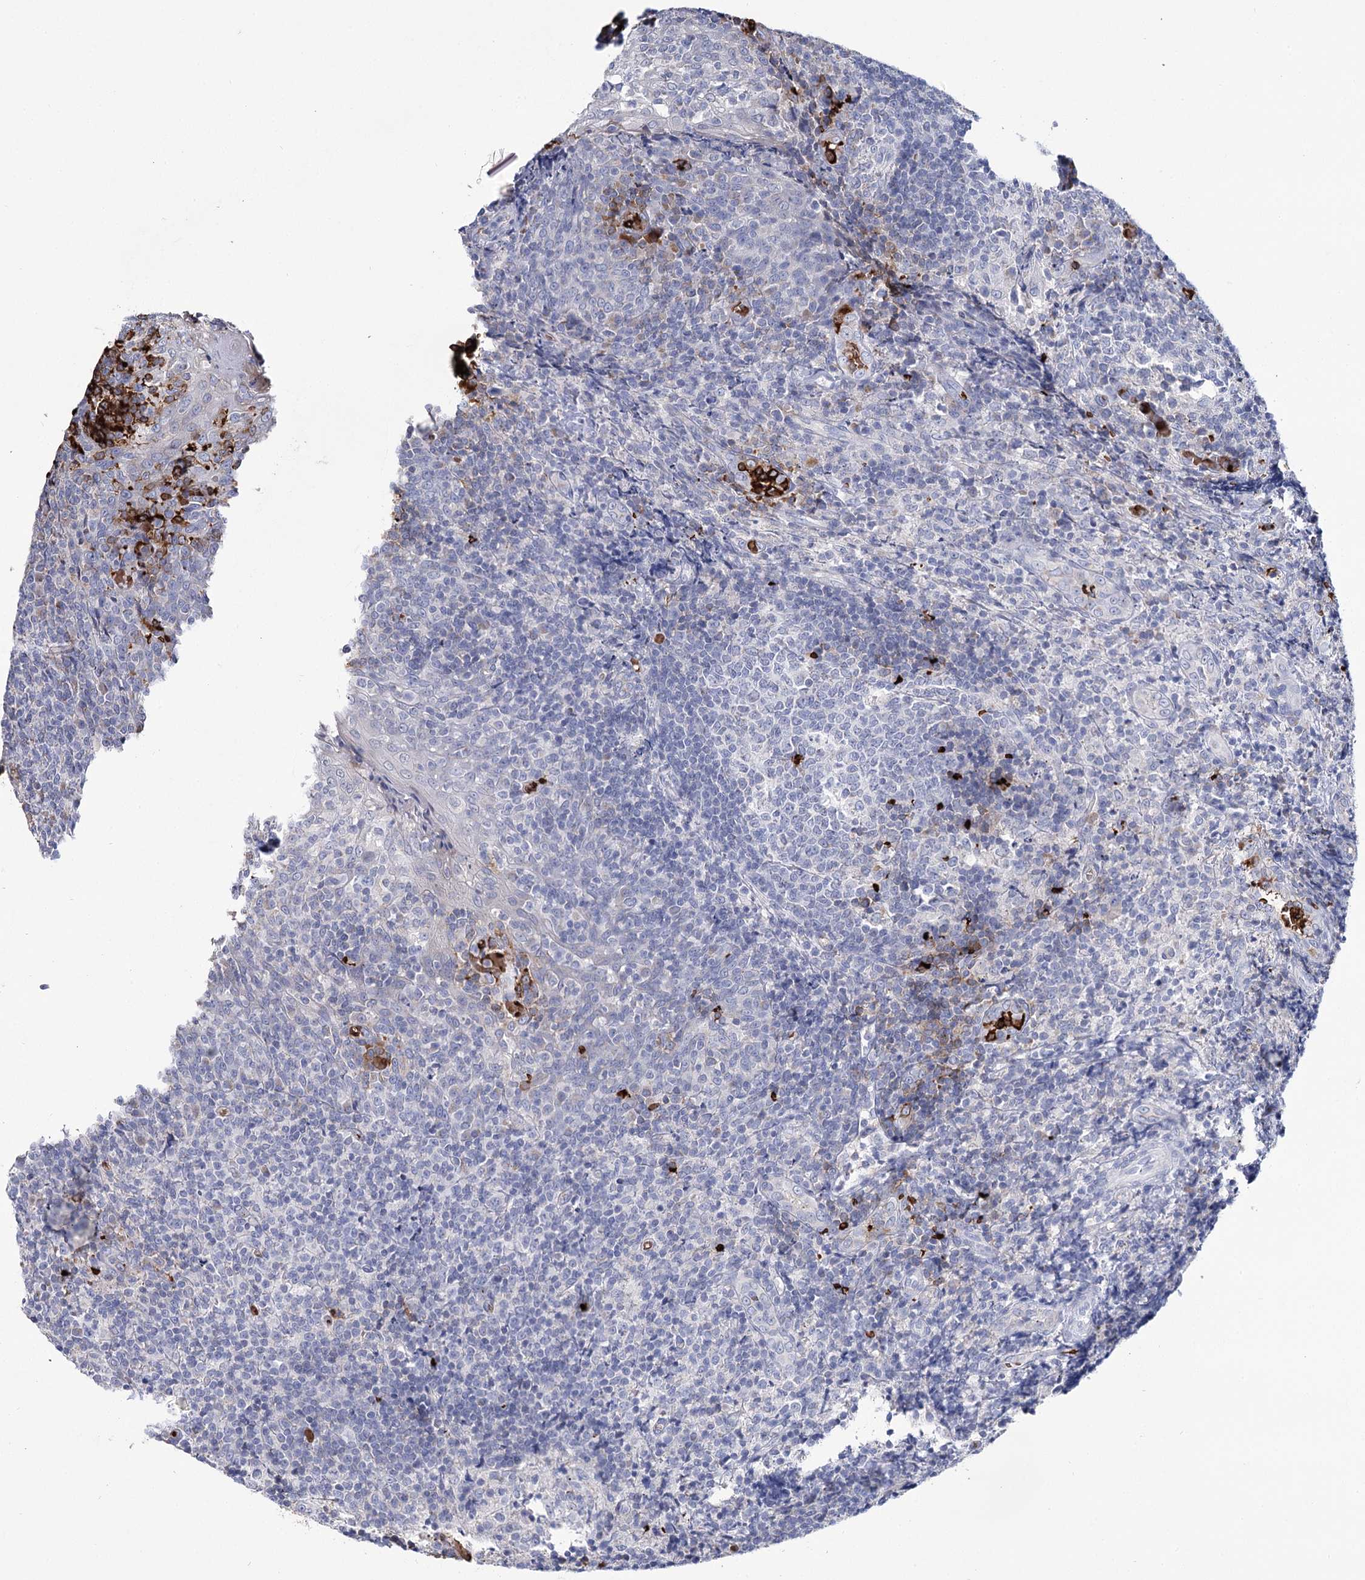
{"staining": {"intensity": "negative", "quantity": "none", "location": "none"}, "tissue": "tonsil", "cell_type": "Germinal center cells", "image_type": "normal", "snomed": [{"axis": "morphology", "description": "Normal tissue, NOS"}, {"axis": "topography", "description": "Tonsil"}], "caption": "Germinal center cells are negative for protein expression in benign human tonsil. Nuclei are stained in blue.", "gene": "GBF1", "patient": {"sex": "female", "age": 19}}